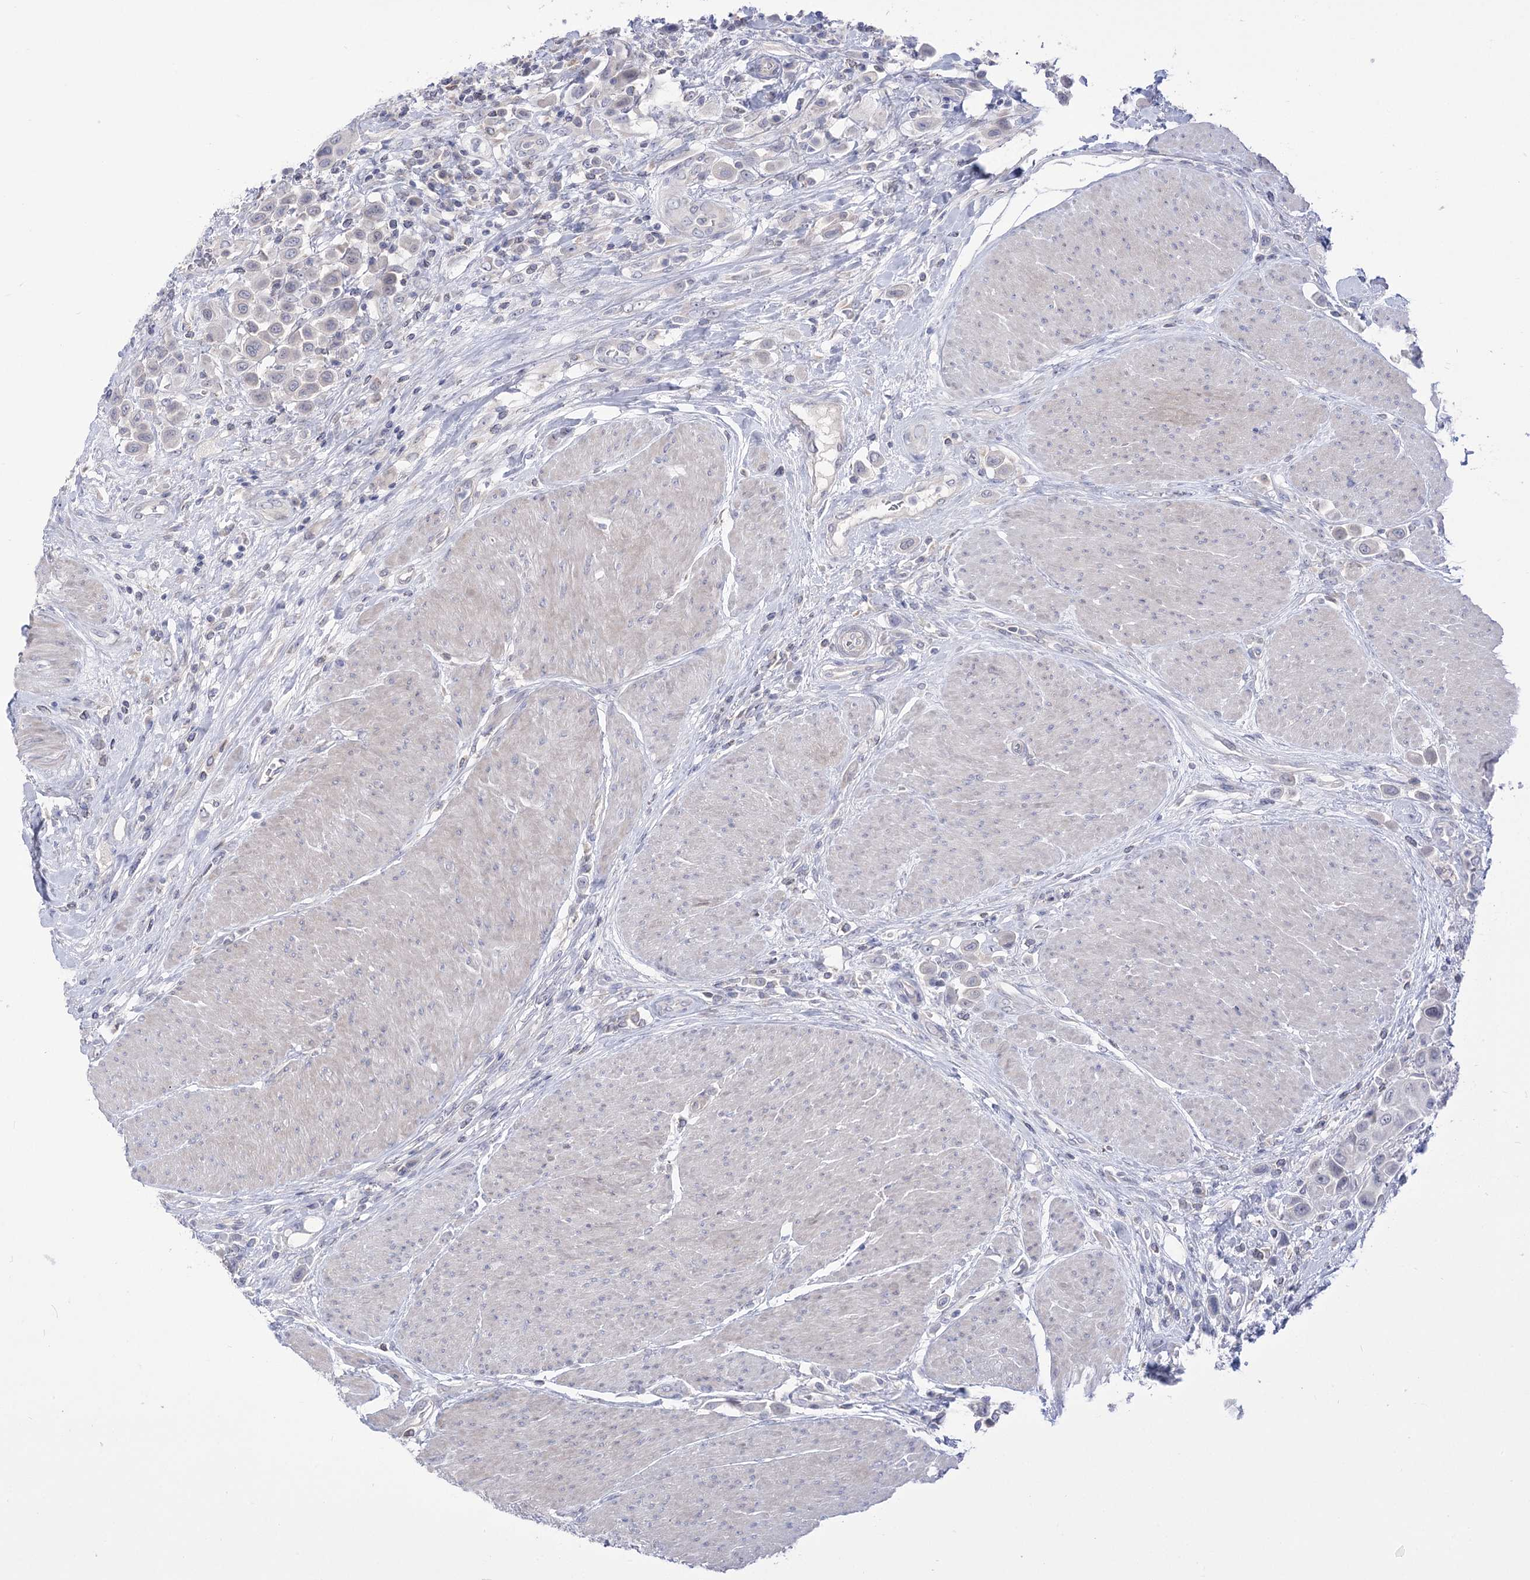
{"staining": {"intensity": "negative", "quantity": "none", "location": "none"}, "tissue": "urothelial cancer", "cell_type": "Tumor cells", "image_type": "cancer", "snomed": [{"axis": "morphology", "description": "Urothelial carcinoma, High grade"}, {"axis": "topography", "description": "Urinary bladder"}], "caption": "There is no significant staining in tumor cells of urothelial cancer.", "gene": "HELT", "patient": {"sex": "male", "age": 50}}